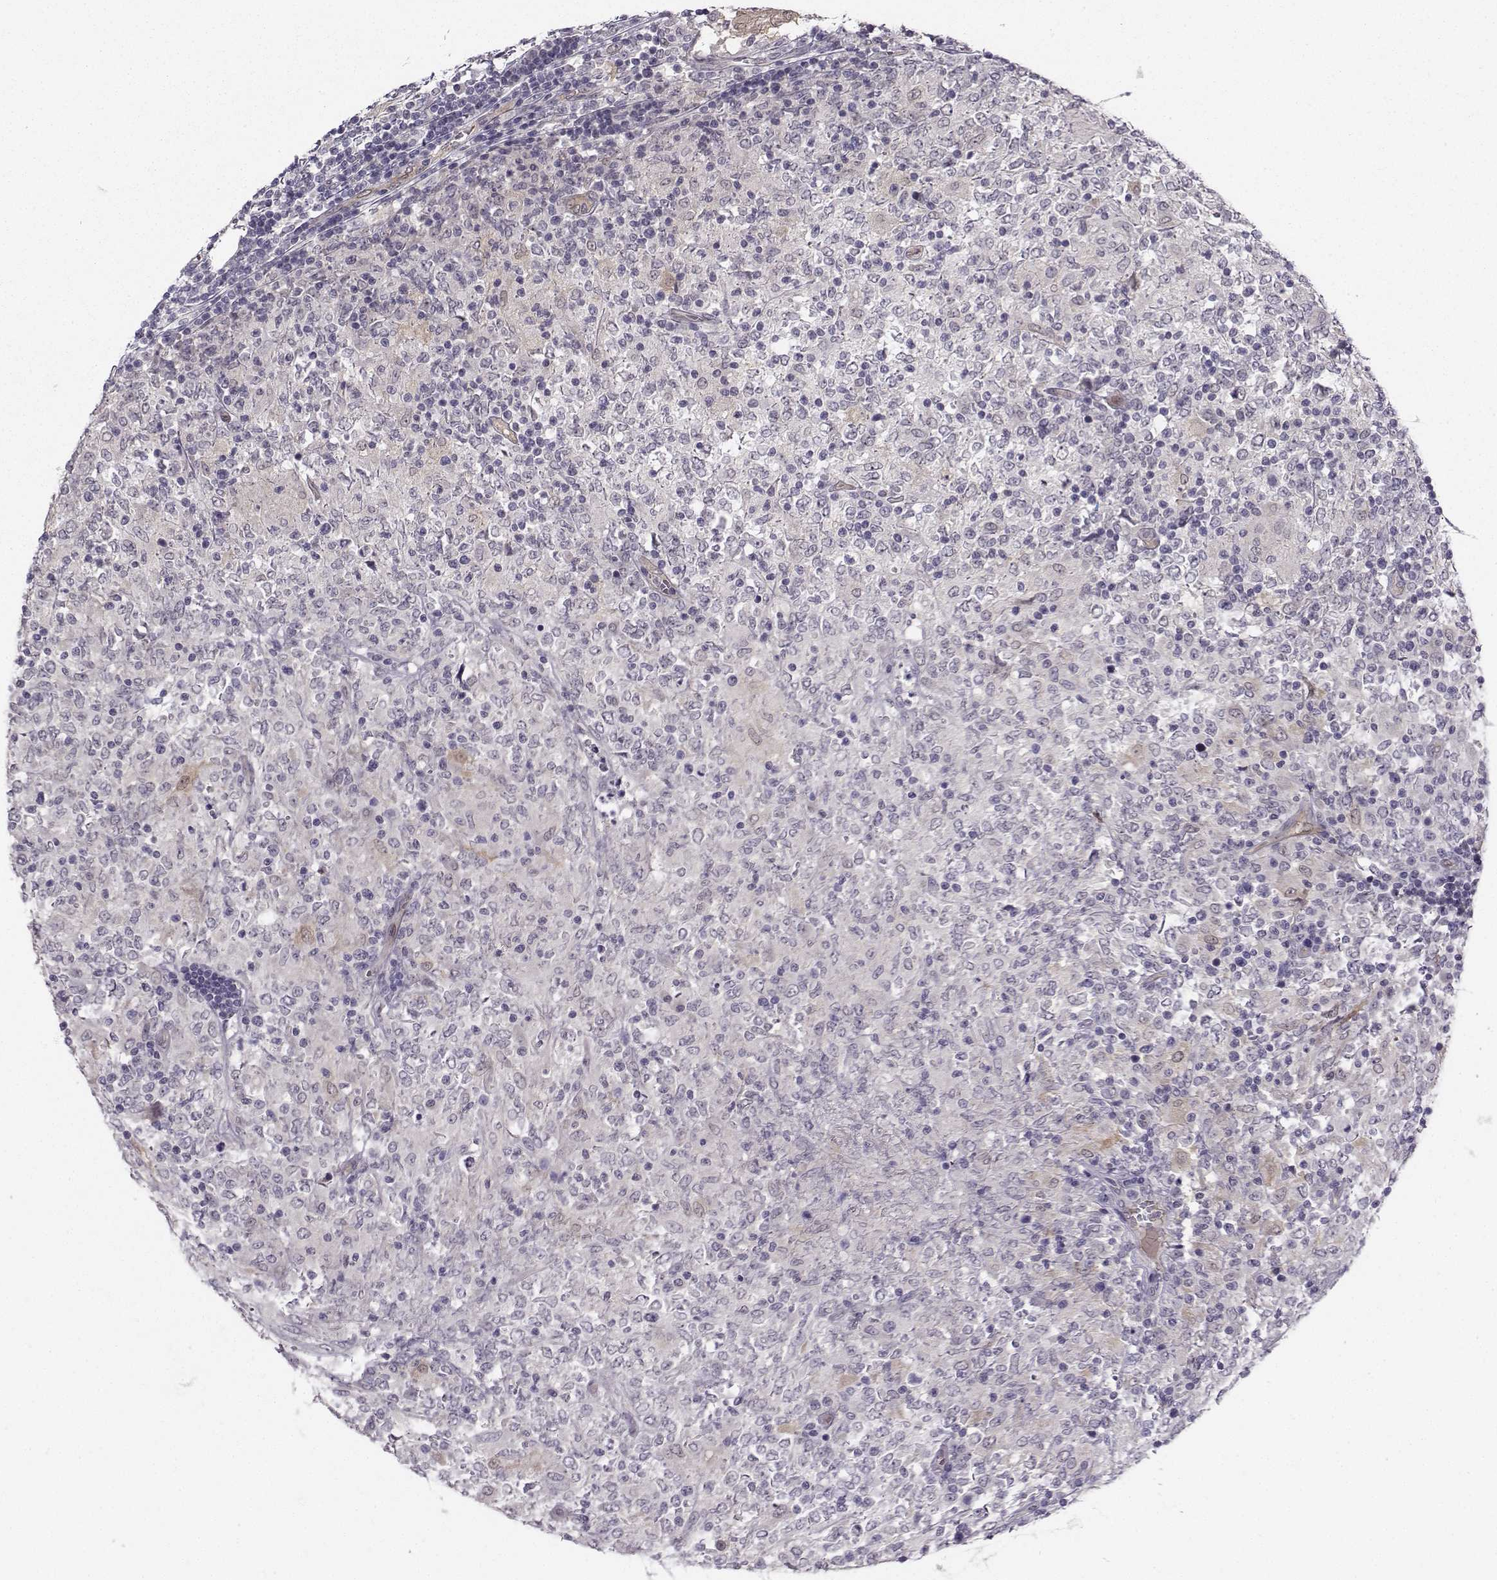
{"staining": {"intensity": "negative", "quantity": "none", "location": "none"}, "tissue": "lymphoma", "cell_type": "Tumor cells", "image_type": "cancer", "snomed": [{"axis": "morphology", "description": "Malignant lymphoma, non-Hodgkin's type, High grade"}, {"axis": "topography", "description": "Lymph node"}], "caption": "This is a image of immunohistochemistry staining of lymphoma, which shows no staining in tumor cells.", "gene": "NQO1", "patient": {"sex": "female", "age": 84}}